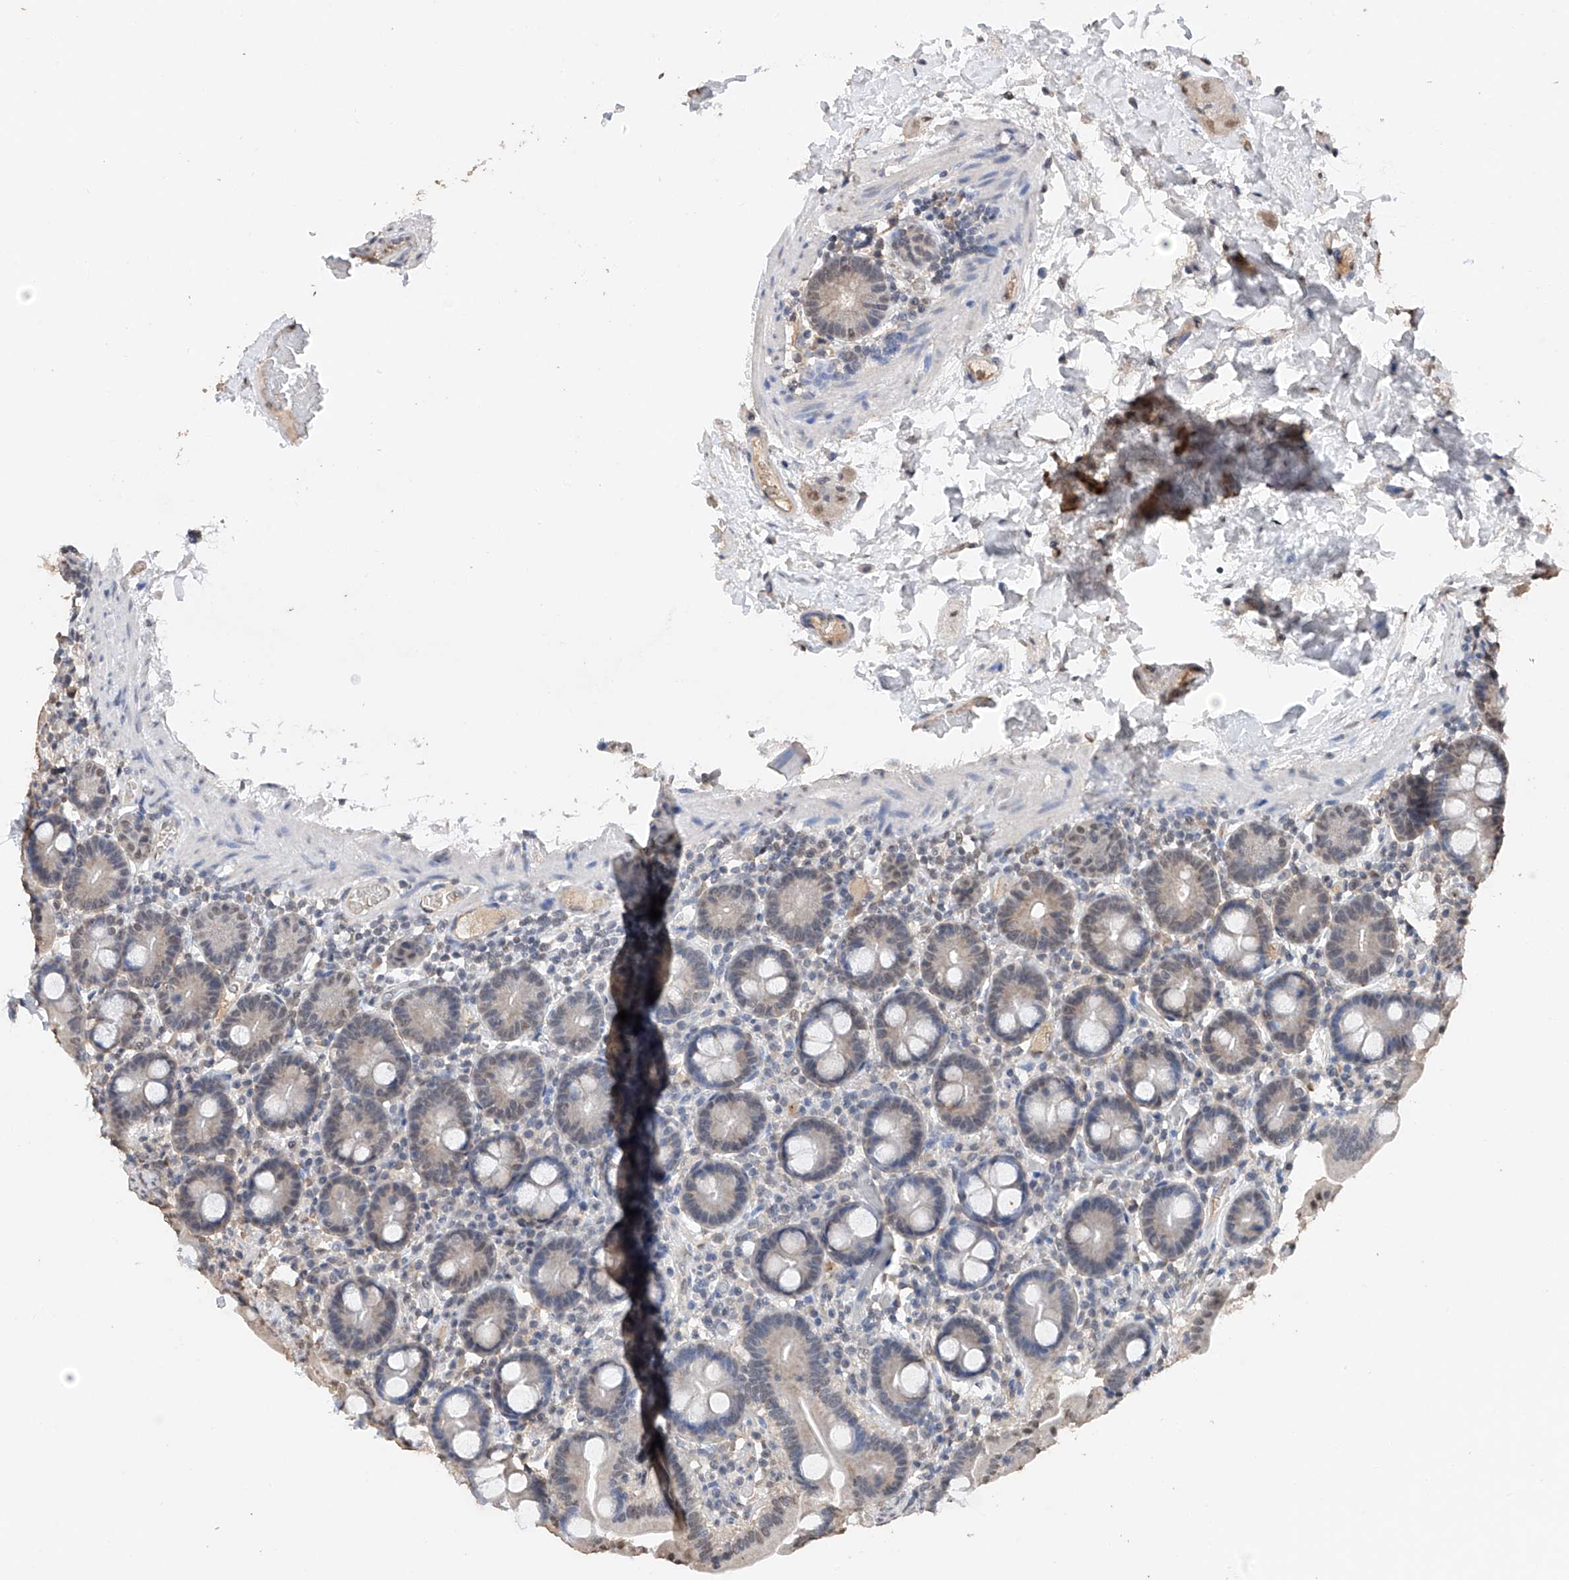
{"staining": {"intensity": "weak", "quantity": "25%-75%", "location": "nuclear"}, "tissue": "duodenum", "cell_type": "Glandular cells", "image_type": "normal", "snomed": [{"axis": "morphology", "description": "Normal tissue, NOS"}, {"axis": "topography", "description": "Duodenum"}], "caption": "A high-resolution micrograph shows immunohistochemistry staining of unremarkable duodenum, which exhibits weak nuclear expression in about 25%-75% of glandular cells. (brown staining indicates protein expression, while blue staining denotes nuclei).", "gene": "DMAP1", "patient": {"sex": "male", "age": 55}}